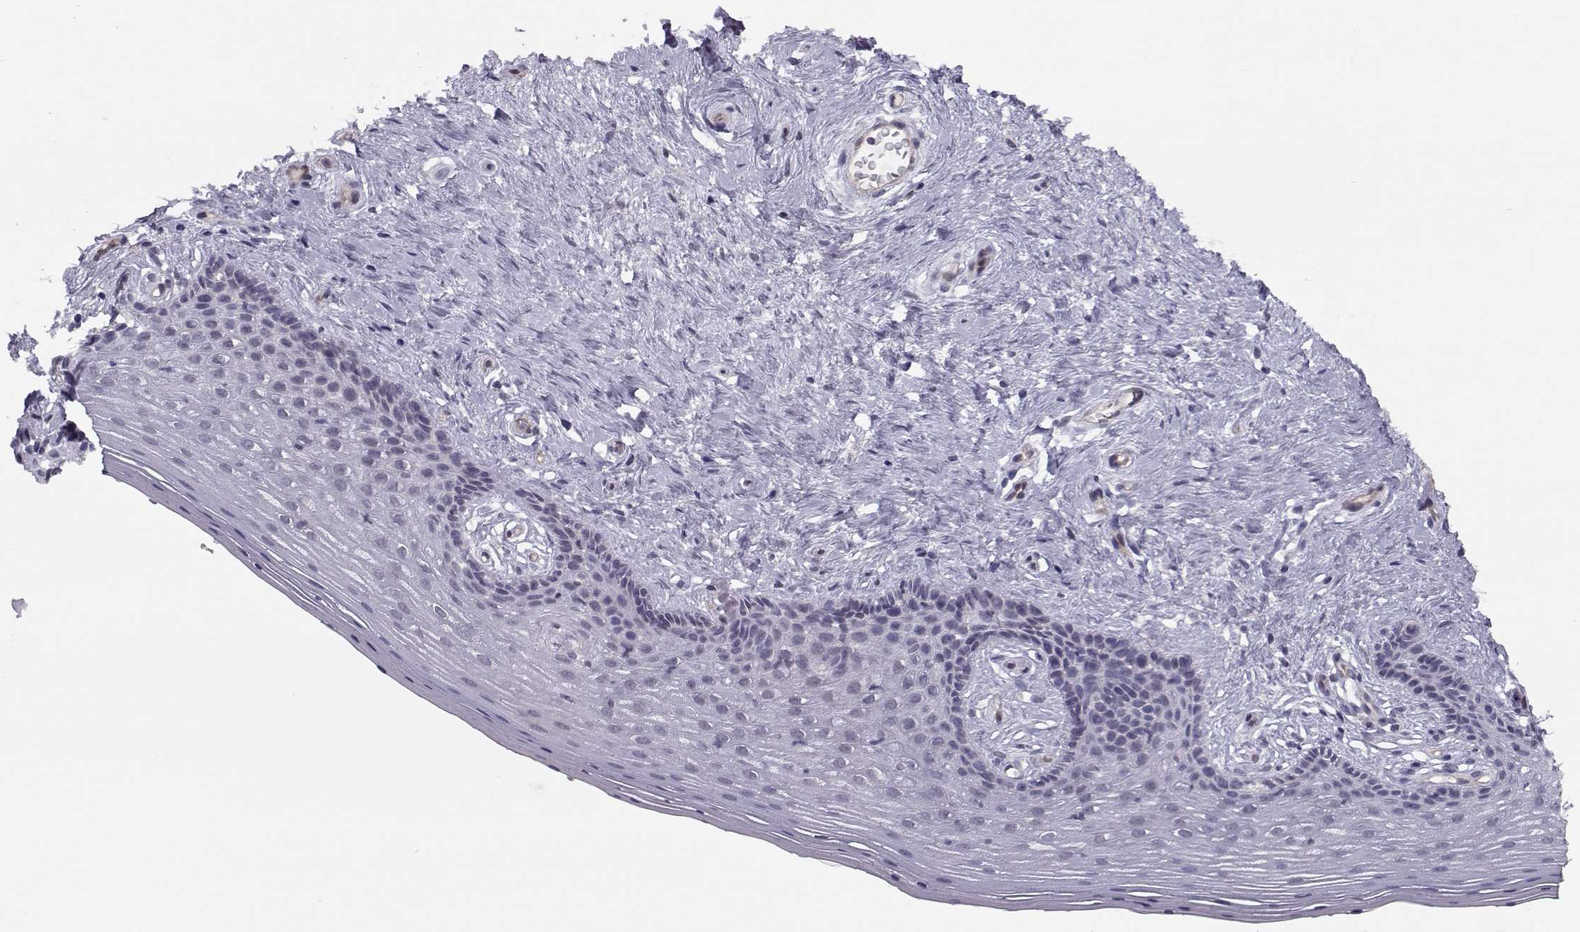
{"staining": {"intensity": "negative", "quantity": "none", "location": "none"}, "tissue": "vagina", "cell_type": "Squamous epithelial cells", "image_type": "normal", "snomed": [{"axis": "morphology", "description": "Normal tissue, NOS"}, {"axis": "topography", "description": "Vagina"}], "caption": "Immunohistochemical staining of normal human vagina exhibits no significant expression in squamous epithelial cells. (DAB (3,3'-diaminobenzidine) immunohistochemistry (IHC) visualized using brightfield microscopy, high magnification).", "gene": "KIF13B", "patient": {"sex": "female", "age": 45}}